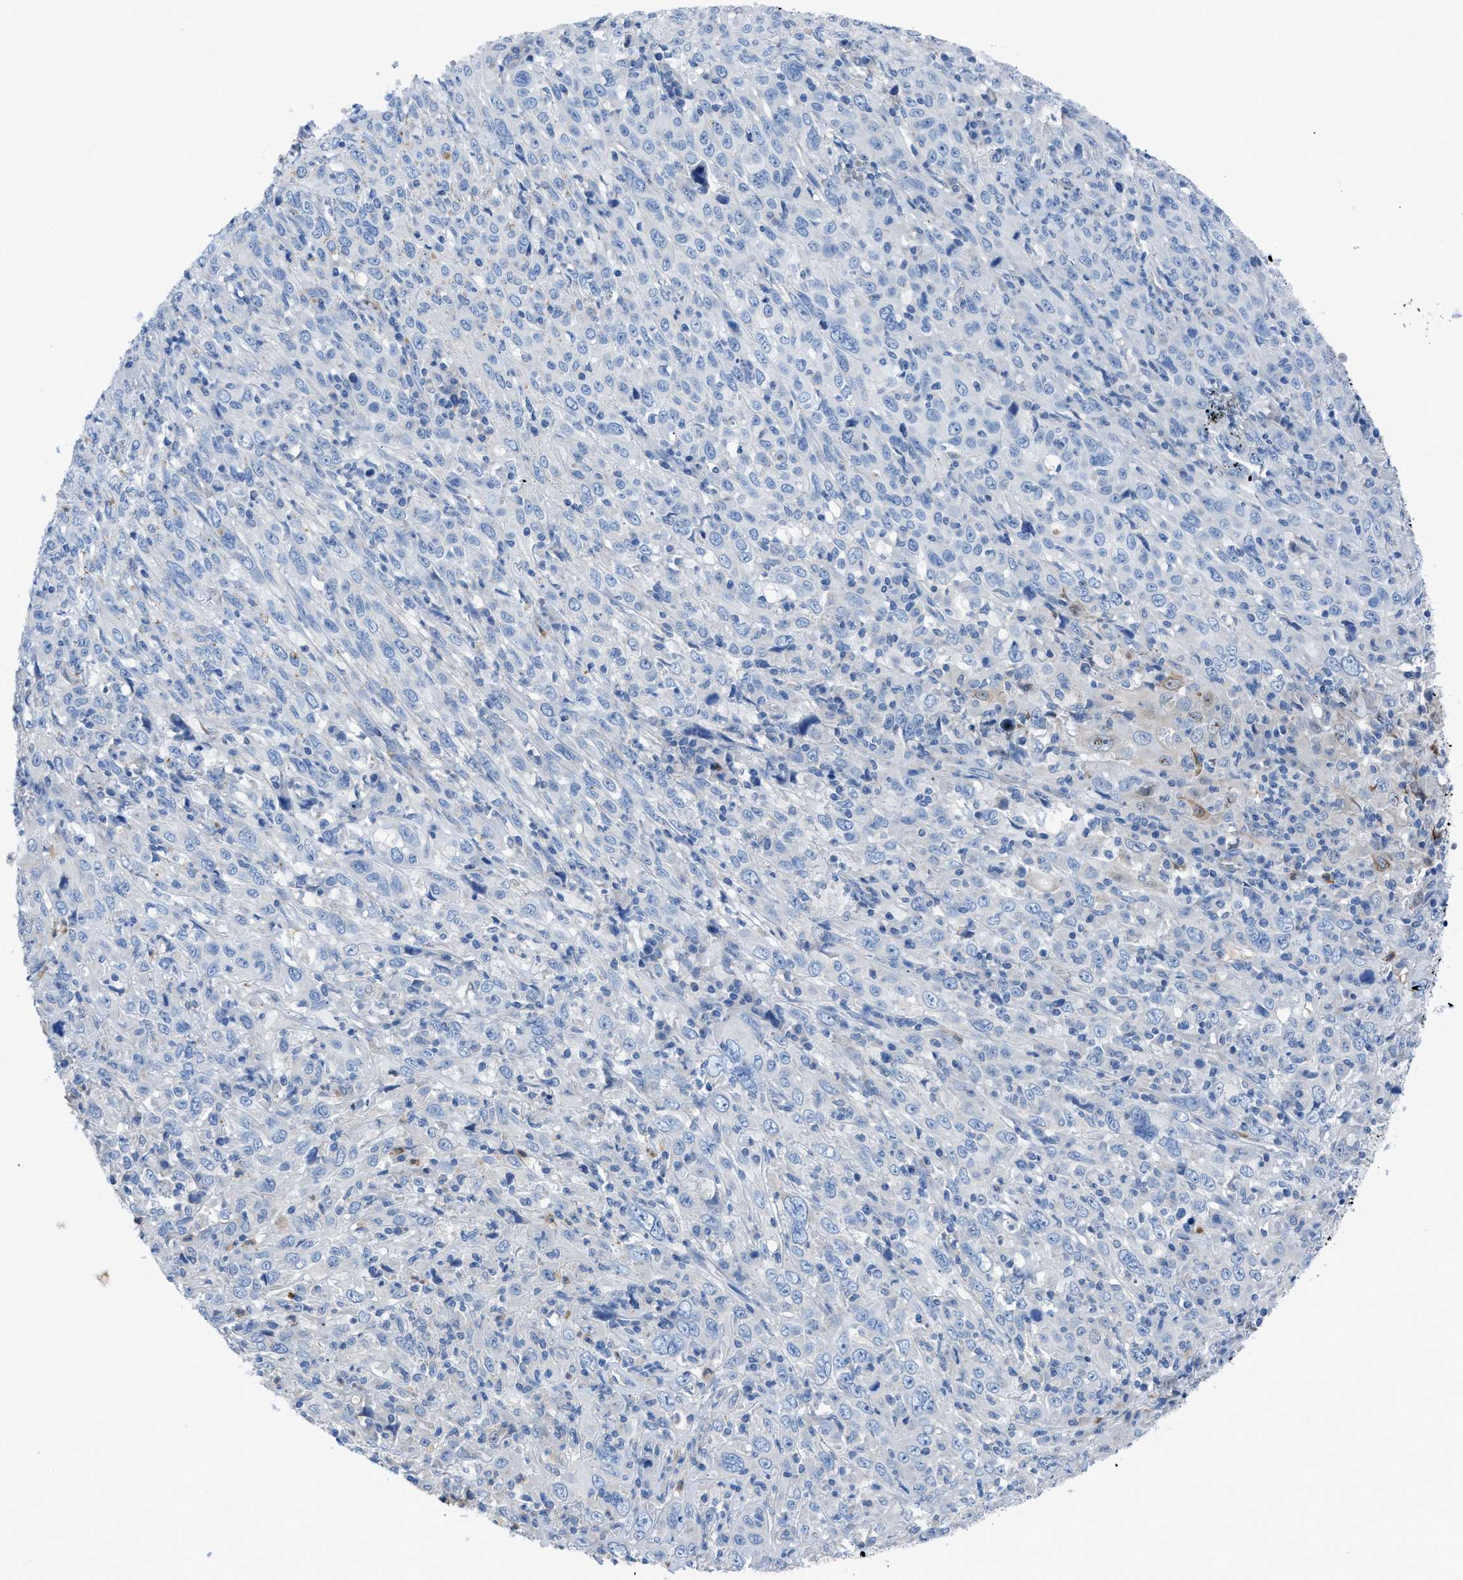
{"staining": {"intensity": "negative", "quantity": "none", "location": "none"}, "tissue": "cervical cancer", "cell_type": "Tumor cells", "image_type": "cancer", "snomed": [{"axis": "morphology", "description": "Squamous cell carcinoma, NOS"}, {"axis": "topography", "description": "Cervix"}], "caption": "An IHC image of squamous cell carcinoma (cervical) is shown. There is no staining in tumor cells of squamous cell carcinoma (cervical).", "gene": "ITPR1", "patient": {"sex": "female", "age": 46}}